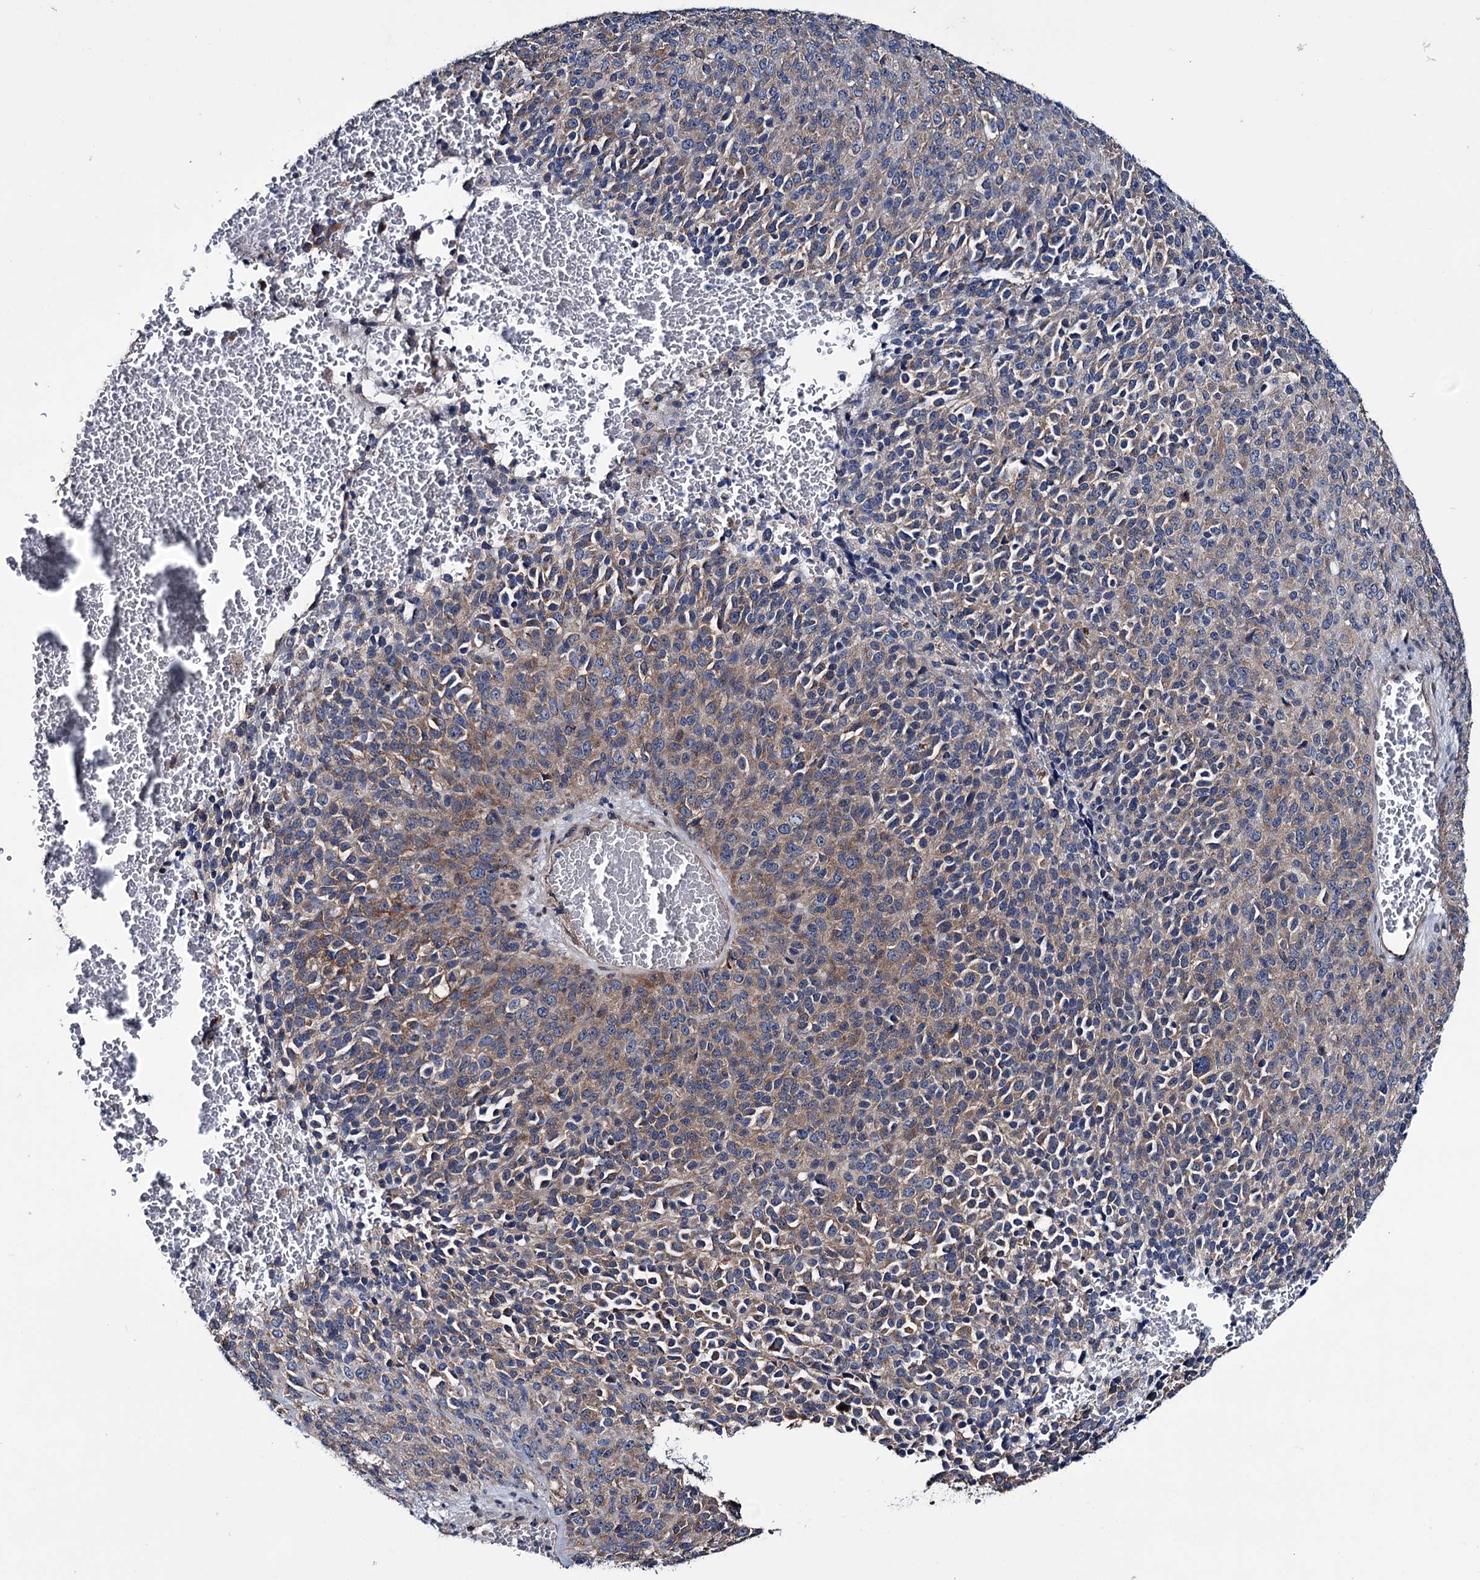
{"staining": {"intensity": "weak", "quantity": "25%-75%", "location": "cytoplasmic/membranous"}, "tissue": "melanoma", "cell_type": "Tumor cells", "image_type": "cancer", "snomed": [{"axis": "morphology", "description": "Malignant melanoma, Metastatic site"}, {"axis": "topography", "description": "Brain"}], "caption": "IHC photomicrograph of malignant melanoma (metastatic site) stained for a protein (brown), which reveals low levels of weak cytoplasmic/membranous expression in about 25%-75% of tumor cells.", "gene": "EYA4", "patient": {"sex": "female", "age": 56}}